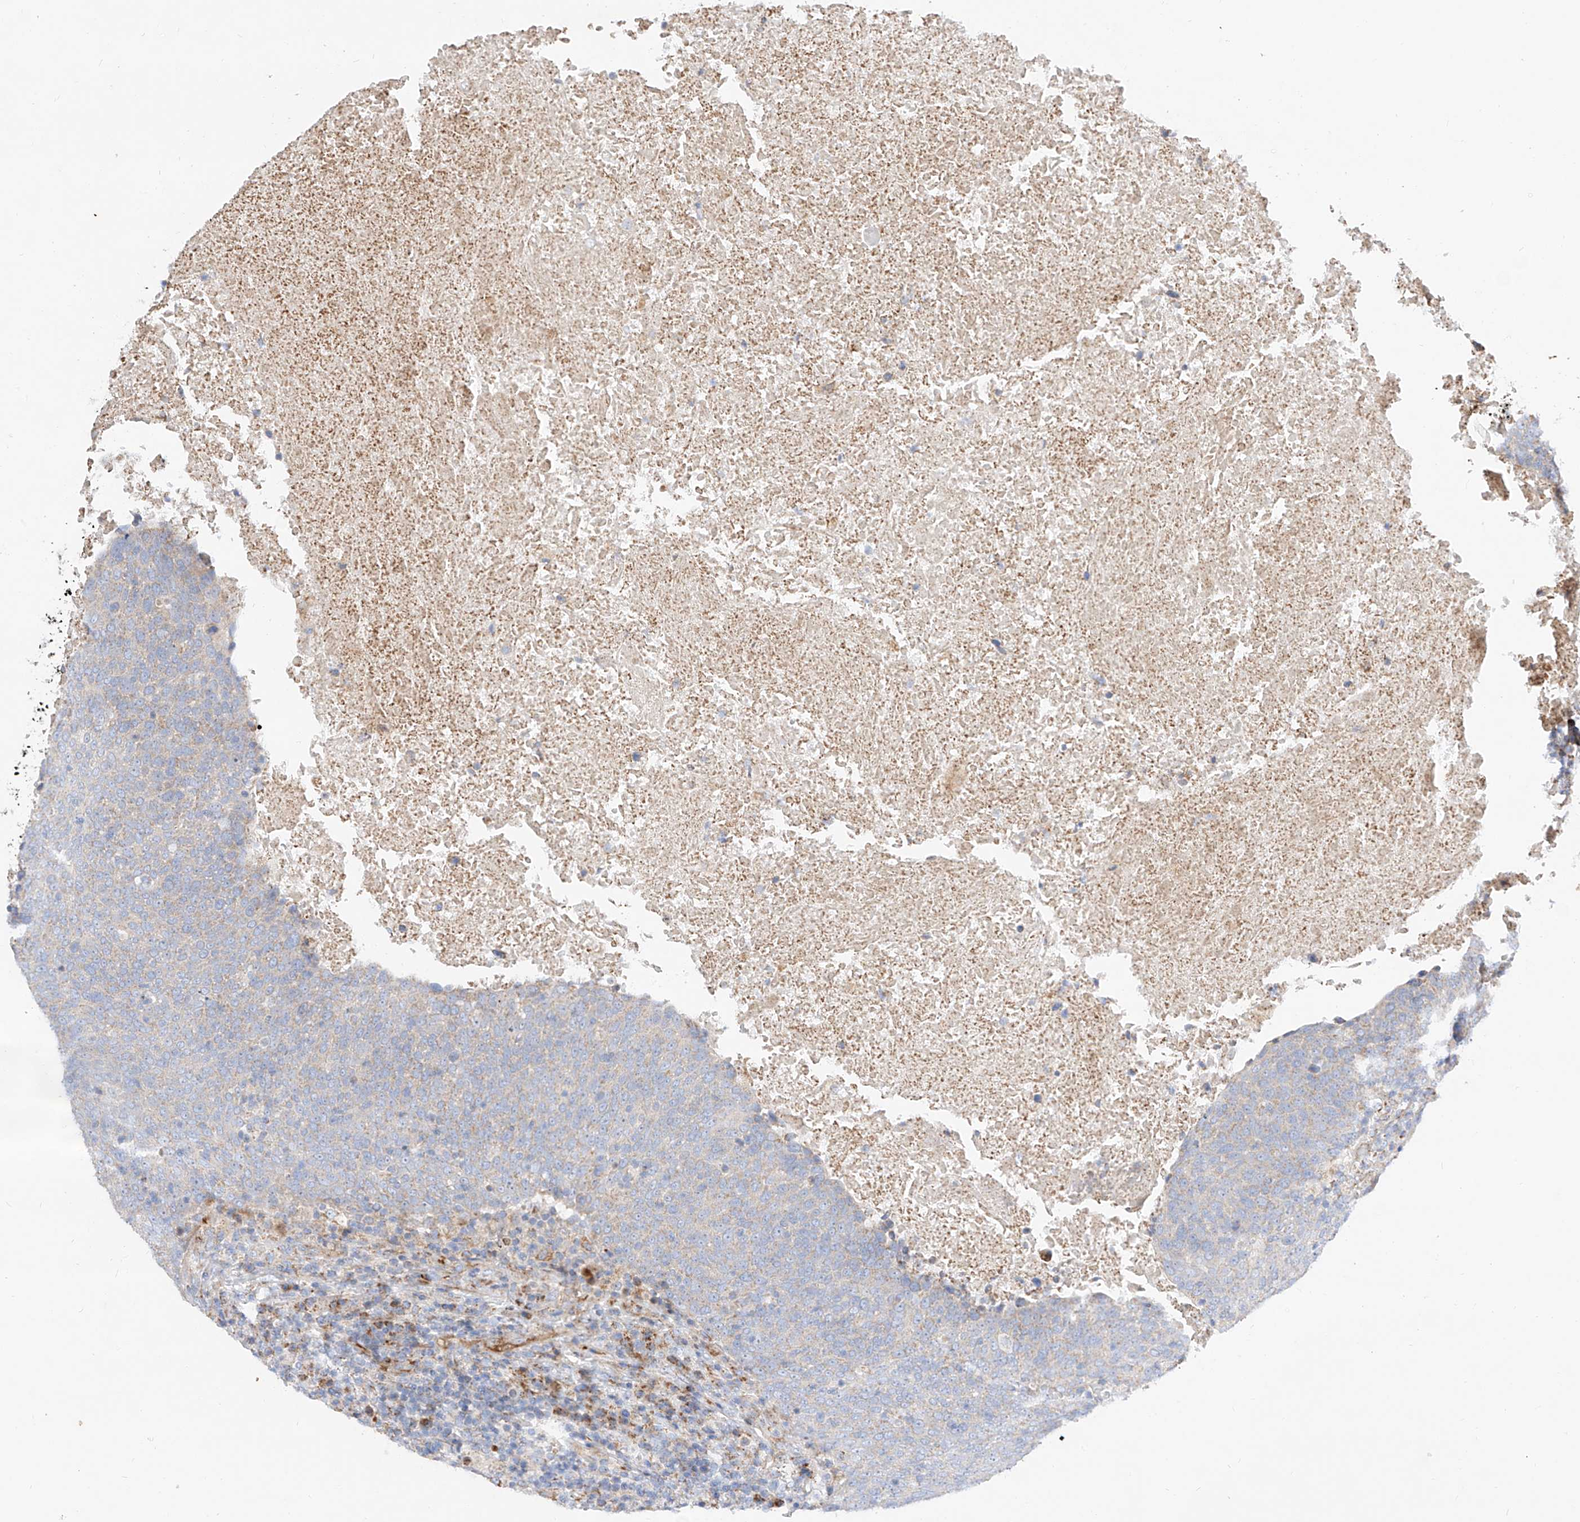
{"staining": {"intensity": "weak", "quantity": "25%-75%", "location": "cytoplasmic/membranous"}, "tissue": "head and neck cancer", "cell_type": "Tumor cells", "image_type": "cancer", "snomed": [{"axis": "morphology", "description": "Squamous cell carcinoma, NOS"}, {"axis": "morphology", "description": "Squamous cell carcinoma, metastatic, NOS"}, {"axis": "topography", "description": "Lymph node"}, {"axis": "topography", "description": "Head-Neck"}], "caption": "Protein positivity by immunohistochemistry reveals weak cytoplasmic/membranous expression in approximately 25%-75% of tumor cells in head and neck cancer.", "gene": "CST9", "patient": {"sex": "male", "age": 62}}